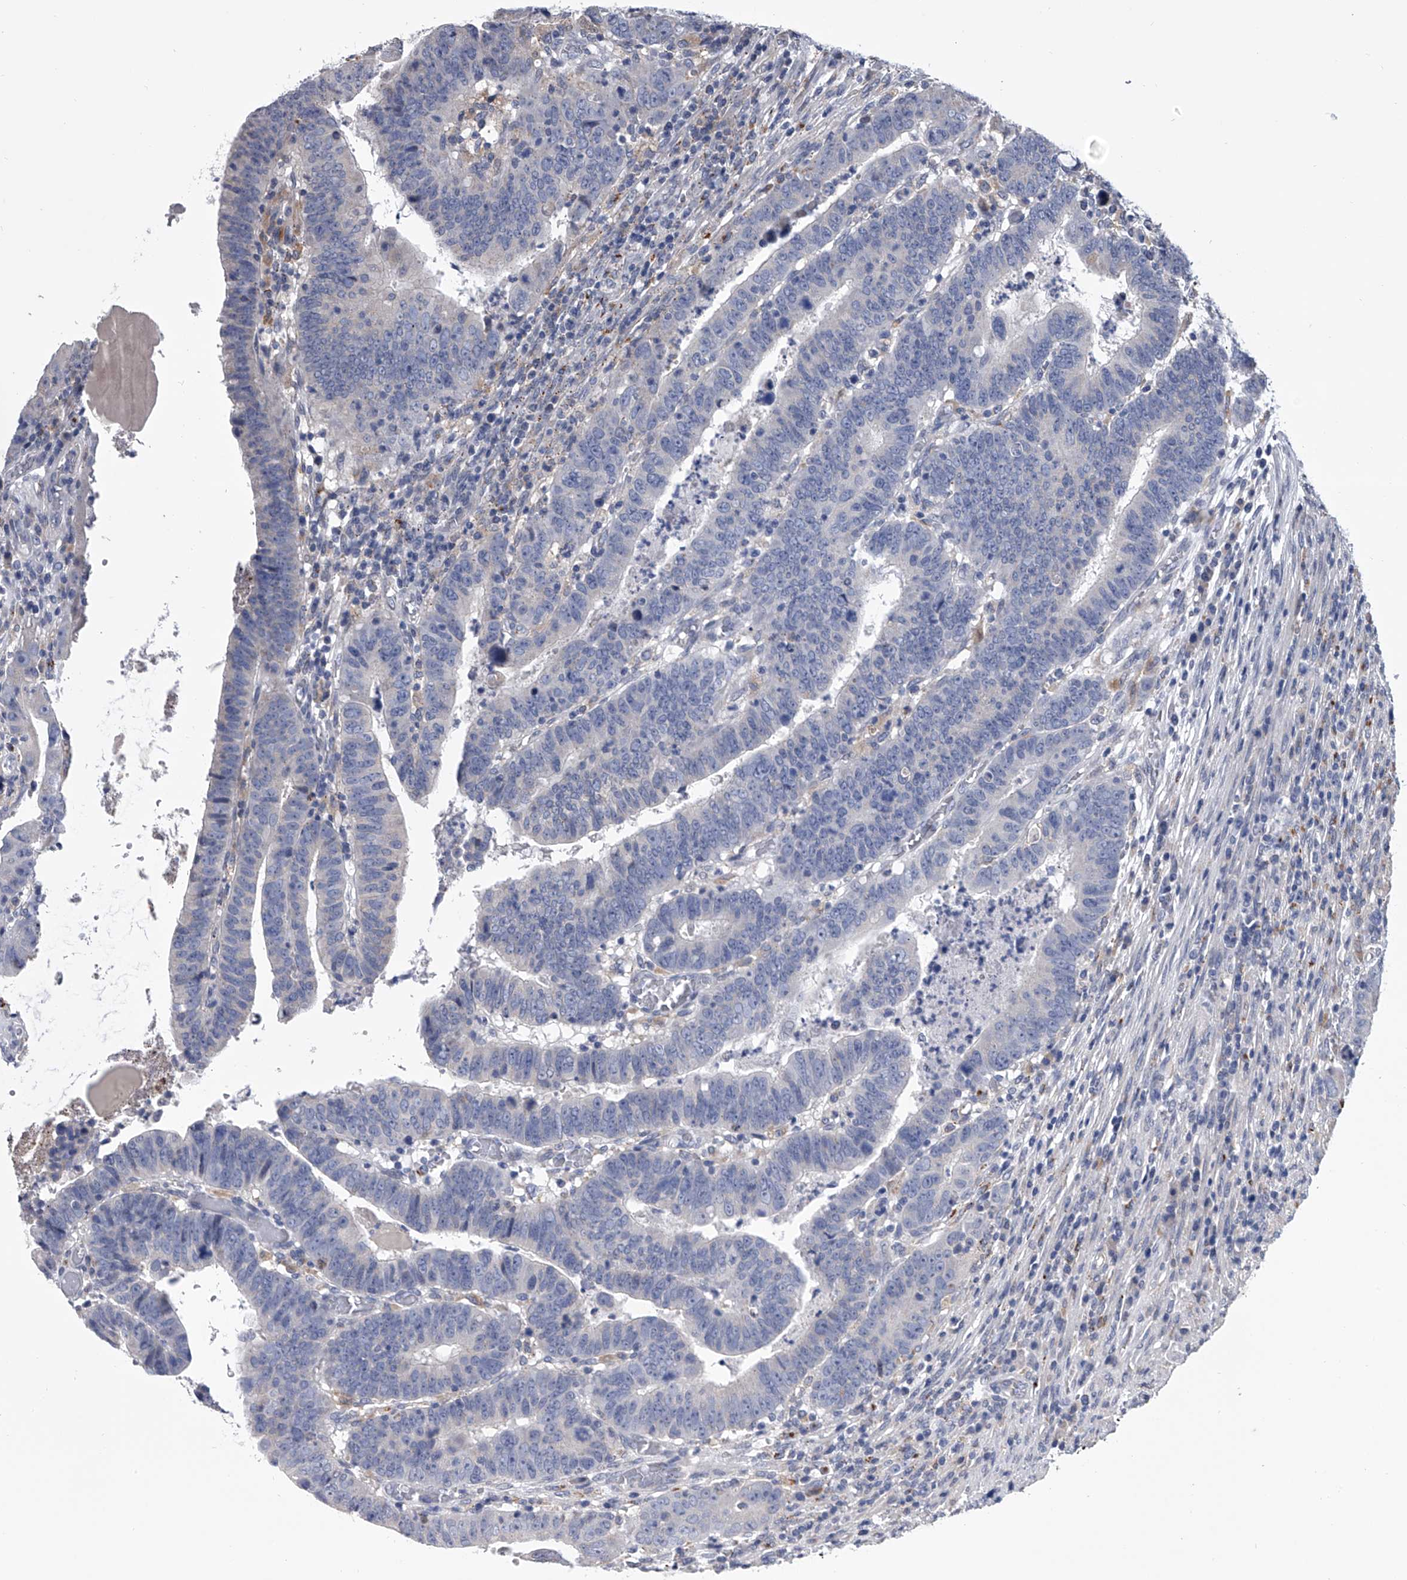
{"staining": {"intensity": "negative", "quantity": "none", "location": "none"}, "tissue": "colorectal cancer", "cell_type": "Tumor cells", "image_type": "cancer", "snomed": [{"axis": "morphology", "description": "Normal tissue, NOS"}, {"axis": "morphology", "description": "Adenocarcinoma, NOS"}, {"axis": "topography", "description": "Rectum"}], "caption": "The IHC image has no significant staining in tumor cells of colorectal cancer (adenocarcinoma) tissue.", "gene": "TRIM8", "patient": {"sex": "female", "age": 65}}